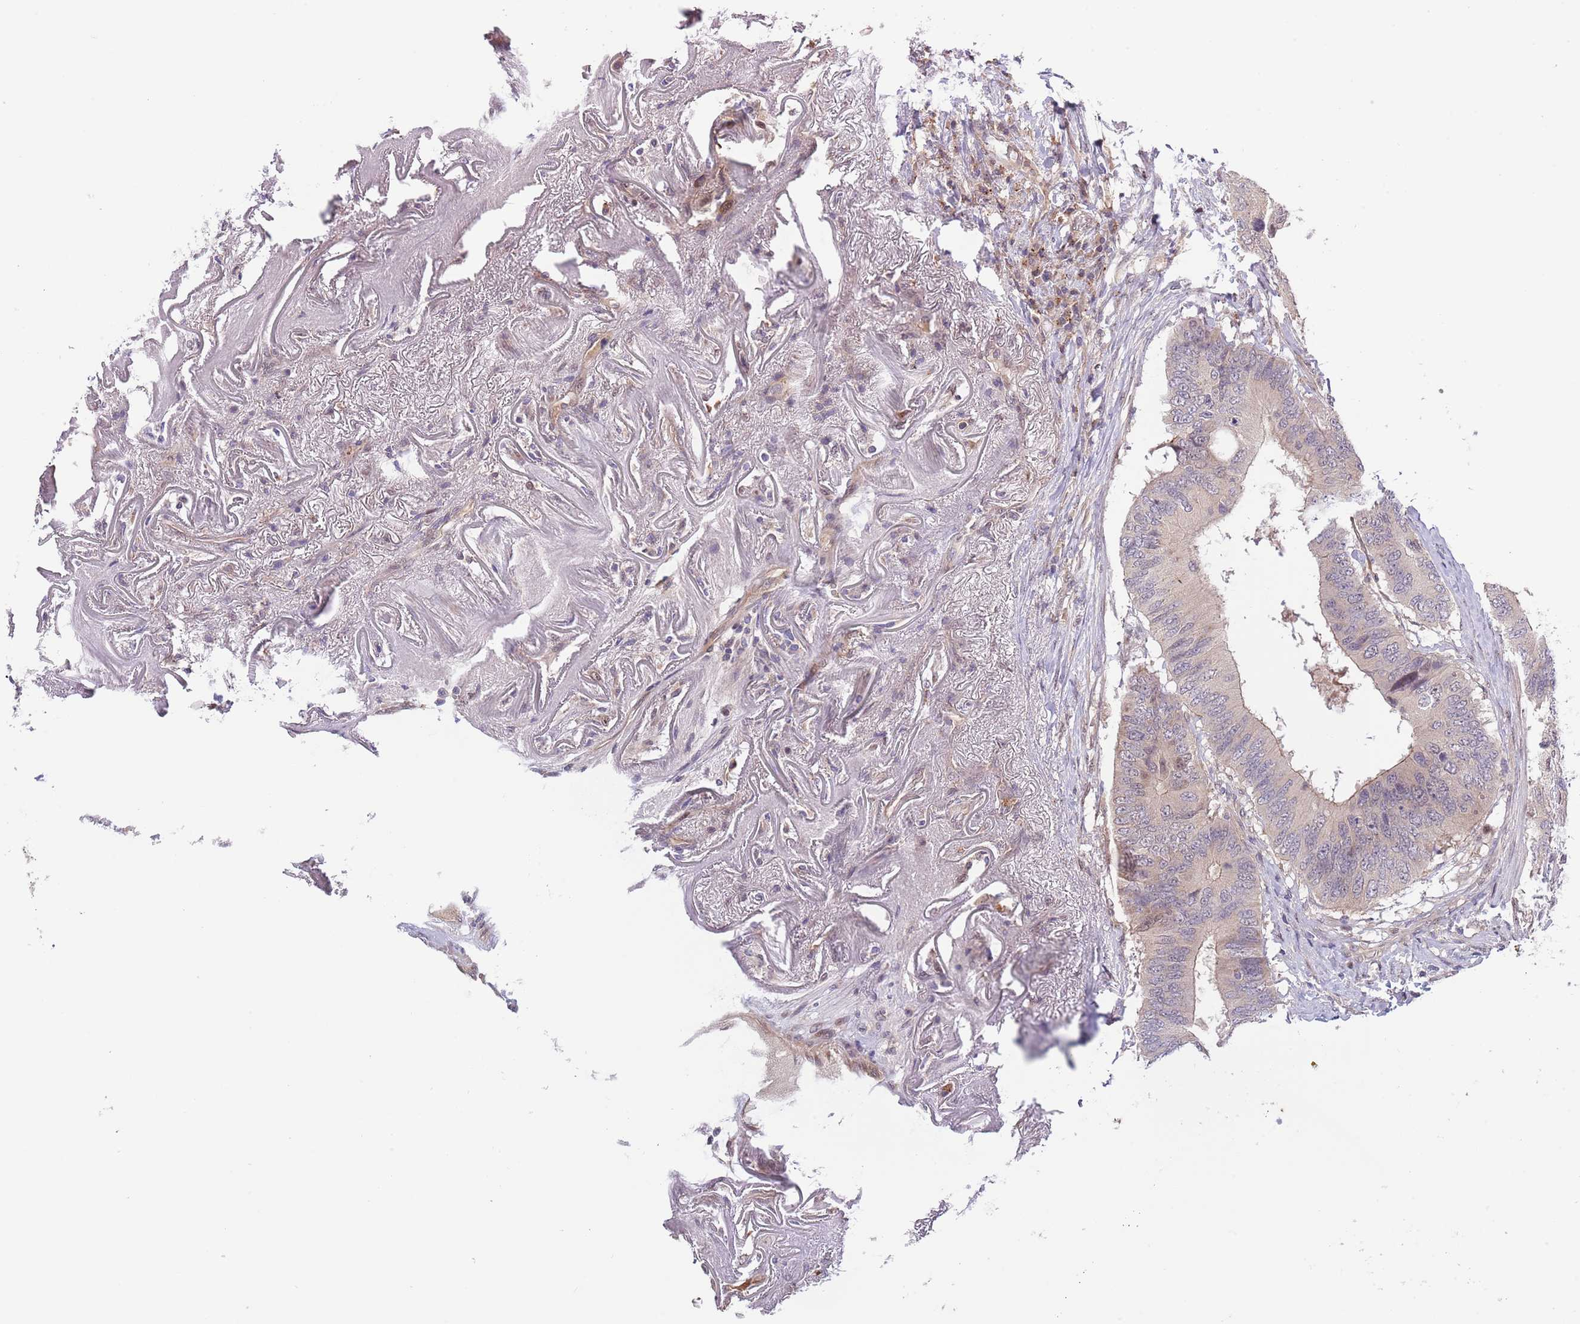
{"staining": {"intensity": "negative", "quantity": "none", "location": "none"}, "tissue": "colorectal cancer", "cell_type": "Tumor cells", "image_type": "cancer", "snomed": [{"axis": "morphology", "description": "Adenocarcinoma, NOS"}, {"axis": "topography", "description": "Colon"}], "caption": "A photomicrograph of human adenocarcinoma (colorectal) is negative for staining in tumor cells. (DAB IHC, high magnification).", "gene": "PRR16", "patient": {"sex": "male", "age": 71}}